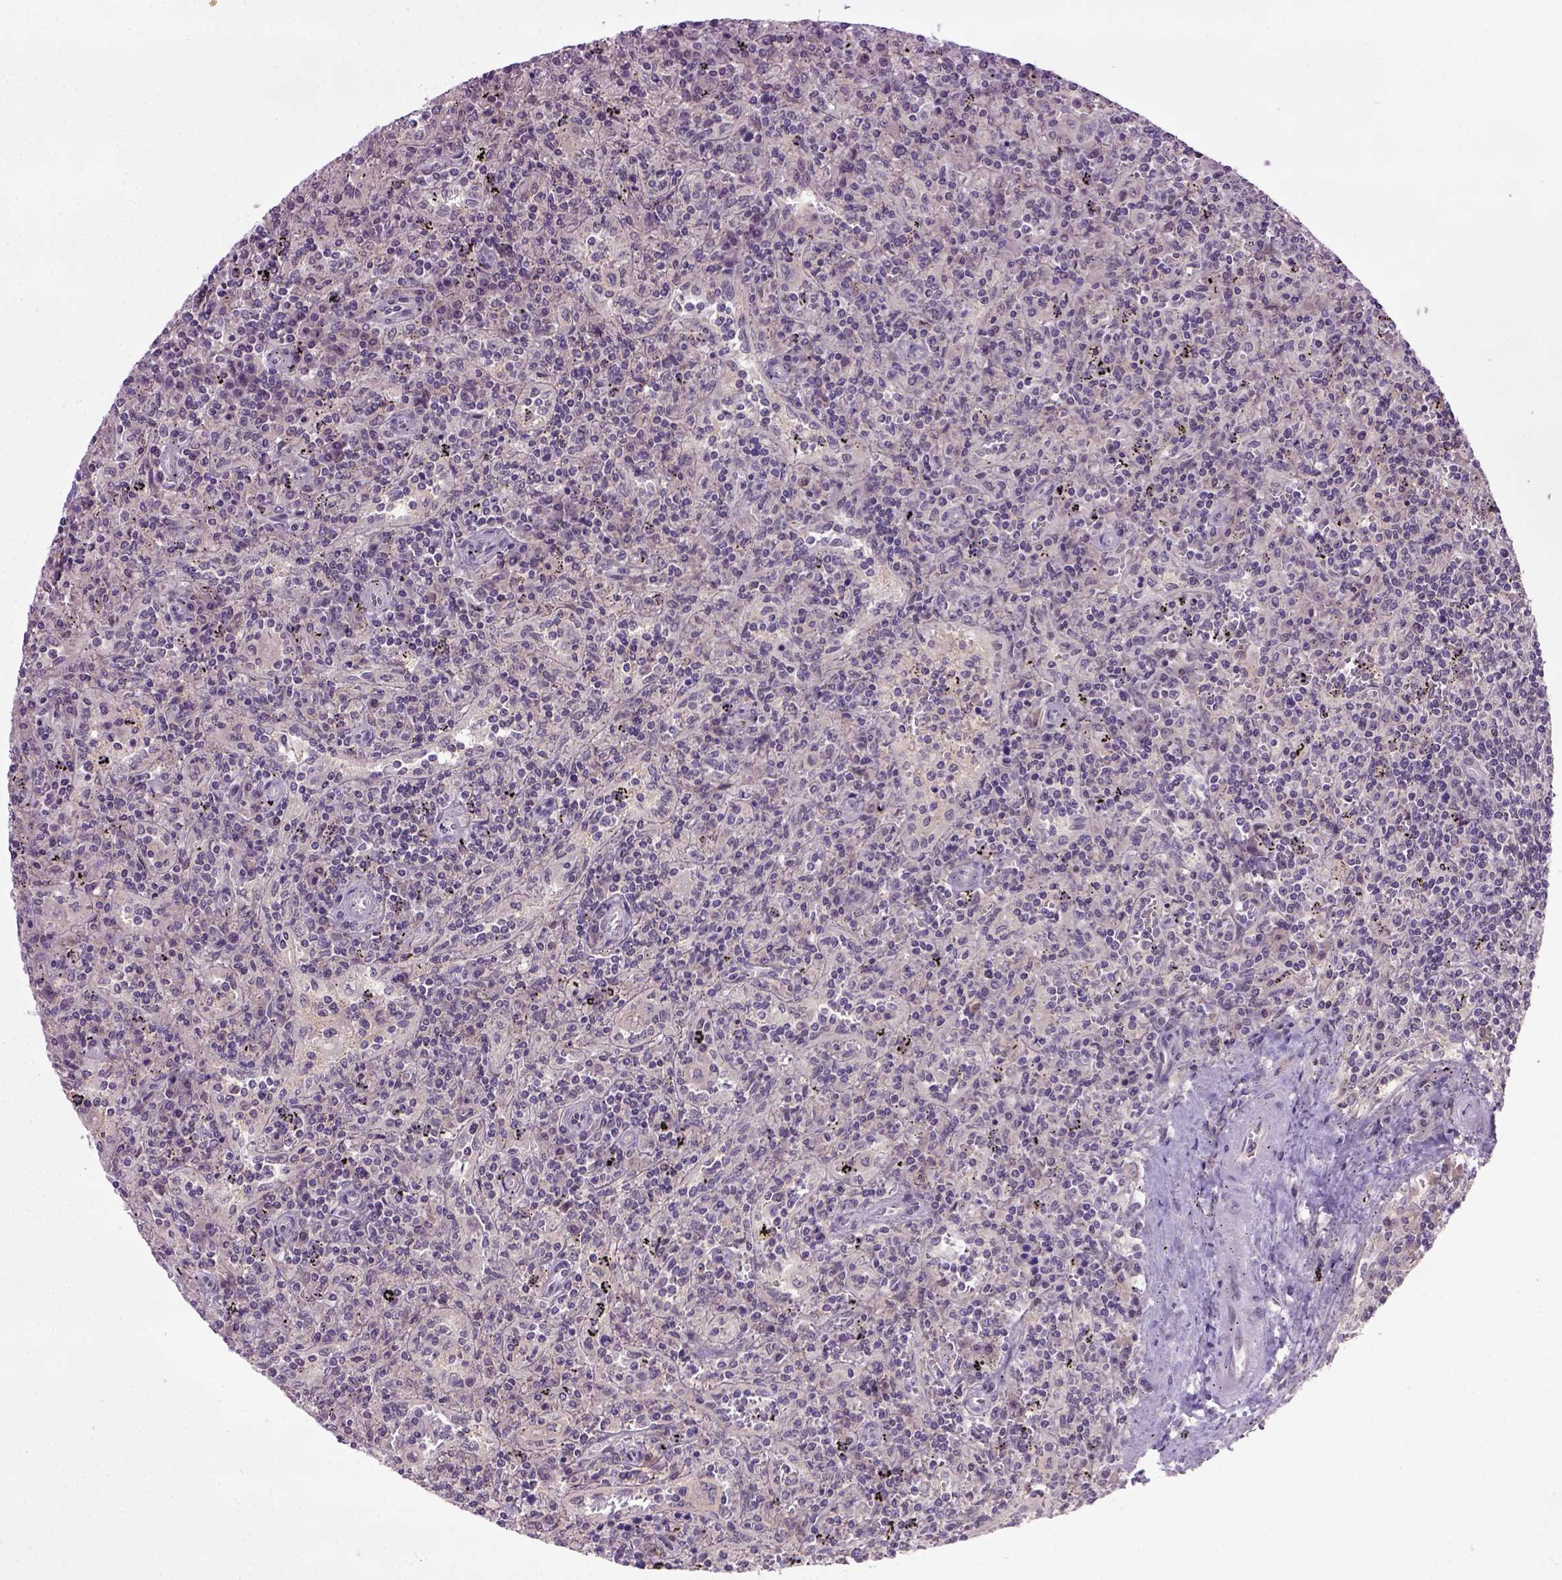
{"staining": {"intensity": "negative", "quantity": "none", "location": "none"}, "tissue": "lymphoma", "cell_type": "Tumor cells", "image_type": "cancer", "snomed": [{"axis": "morphology", "description": "Malignant lymphoma, non-Hodgkin's type, Low grade"}, {"axis": "topography", "description": "Spleen"}], "caption": "This micrograph is of low-grade malignant lymphoma, non-Hodgkin's type stained with IHC to label a protein in brown with the nuclei are counter-stained blue. There is no staining in tumor cells. (DAB (3,3'-diaminobenzidine) immunohistochemistry, high magnification).", "gene": "RAB43", "patient": {"sex": "male", "age": 62}}